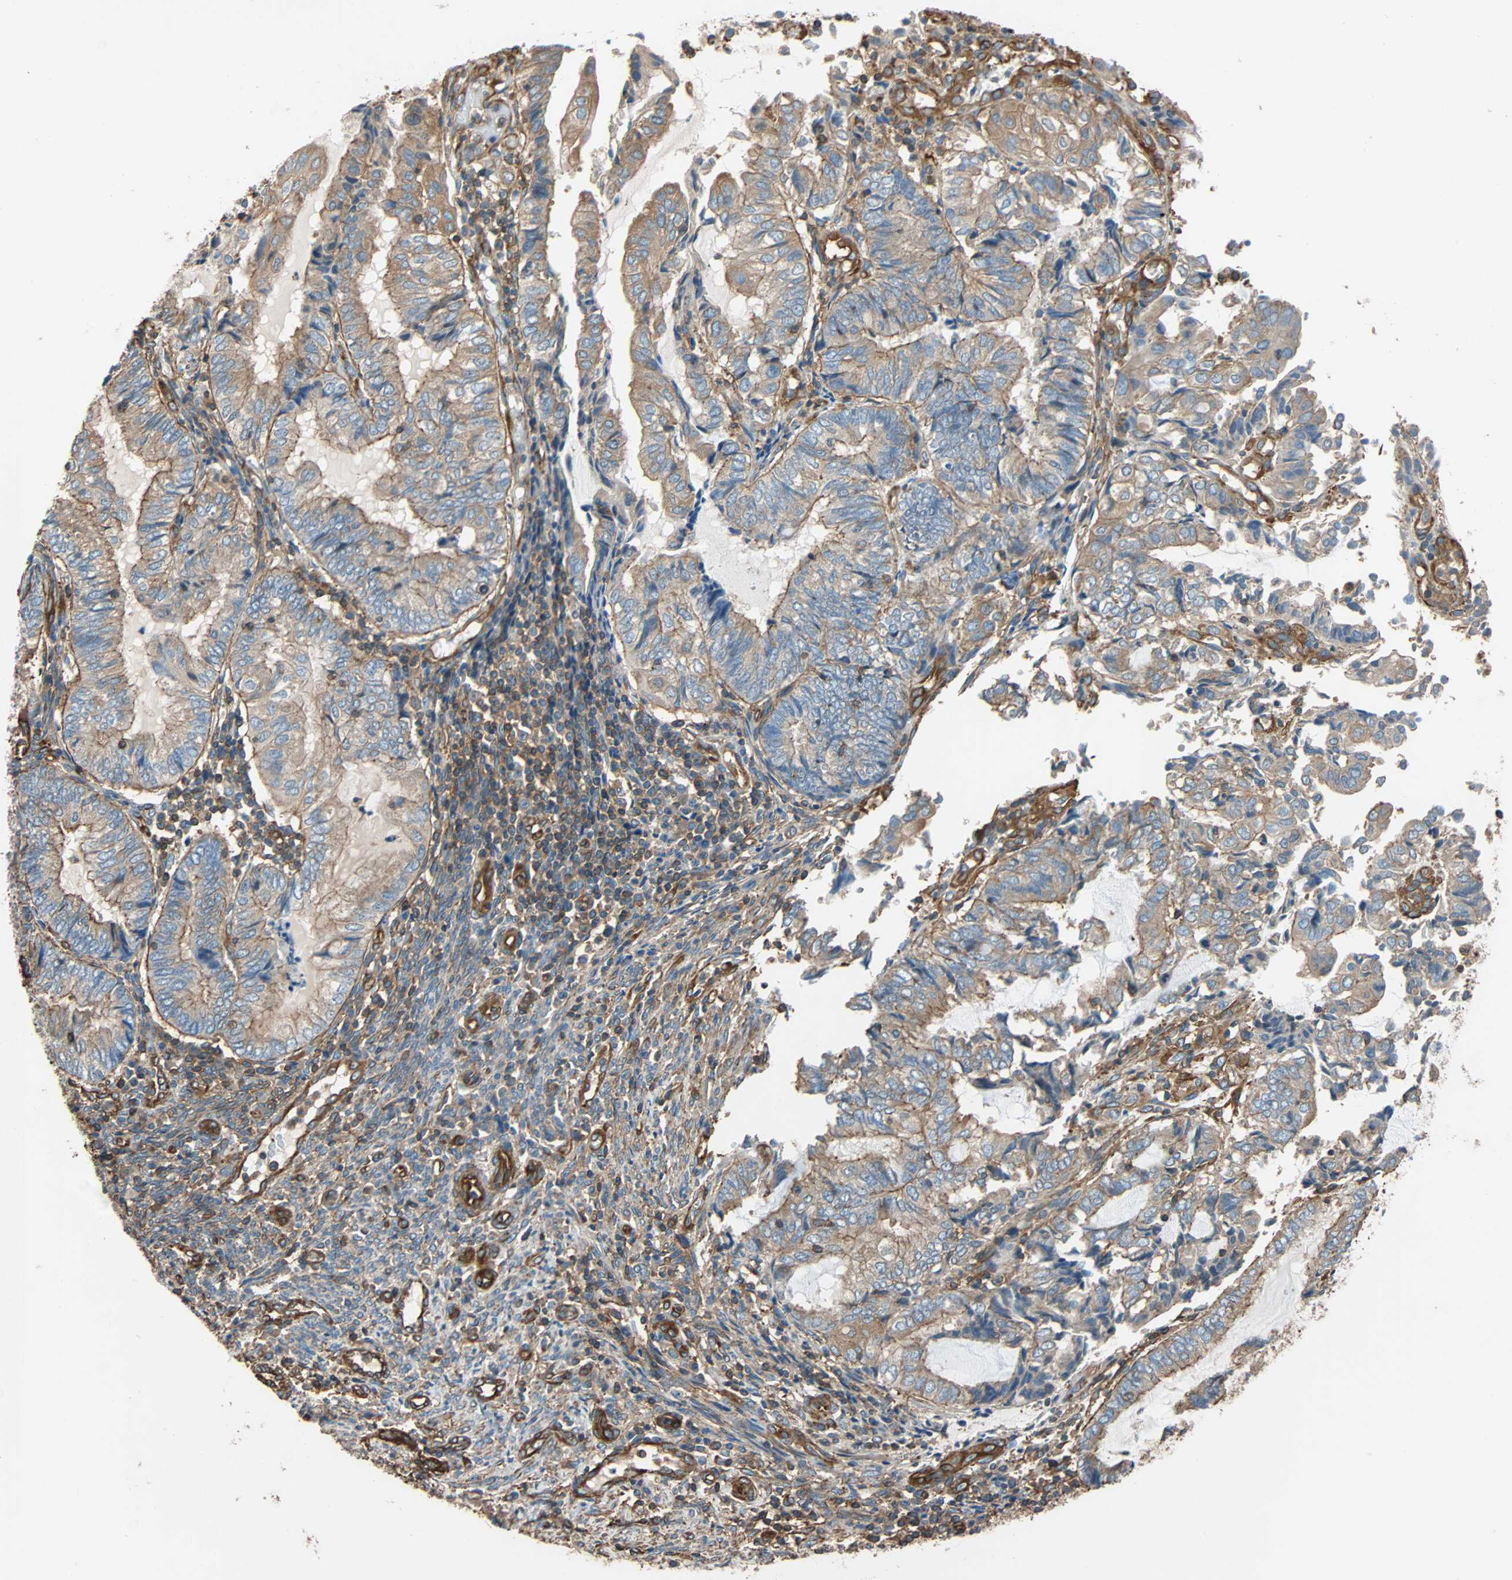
{"staining": {"intensity": "weak", "quantity": "25%-75%", "location": "cytoplasmic/membranous"}, "tissue": "endometrial cancer", "cell_type": "Tumor cells", "image_type": "cancer", "snomed": [{"axis": "morphology", "description": "Adenocarcinoma, NOS"}, {"axis": "topography", "description": "Uterus"}, {"axis": "topography", "description": "Endometrium"}], "caption": "Immunohistochemical staining of human endometrial cancer (adenocarcinoma) reveals low levels of weak cytoplasmic/membranous protein staining in about 25%-75% of tumor cells.", "gene": "GALNT10", "patient": {"sex": "female", "age": 70}}